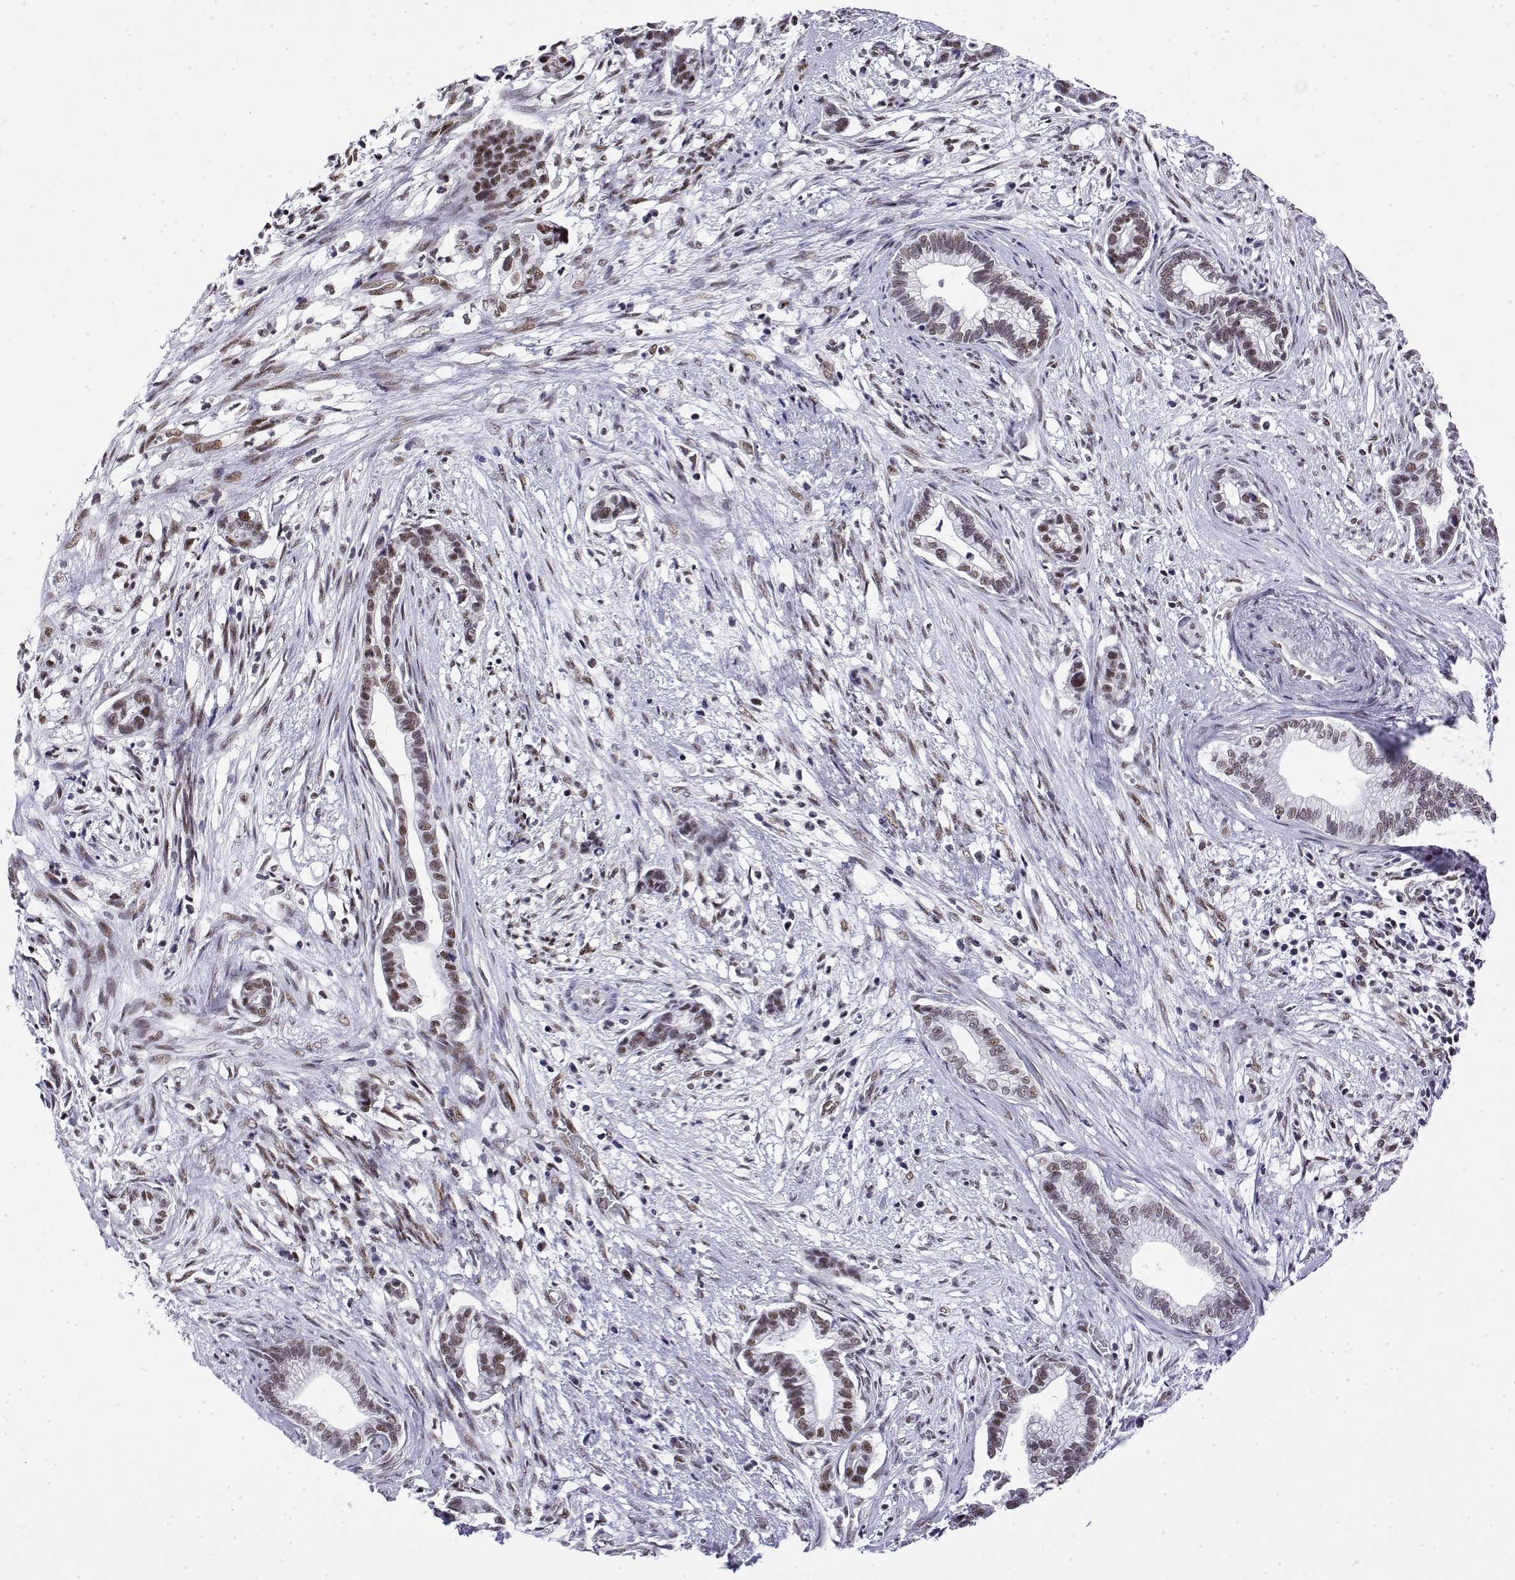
{"staining": {"intensity": "moderate", "quantity": ">75%", "location": "nuclear"}, "tissue": "cervical cancer", "cell_type": "Tumor cells", "image_type": "cancer", "snomed": [{"axis": "morphology", "description": "Adenocarcinoma, NOS"}, {"axis": "topography", "description": "Cervix"}], "caption": "Protein staining shows moderate nuclear positivity in approximately >75% of tumor cells in adenocarcinoma (cervical).", "gene": "POLDIP3", "patient": {"sex": "female", "age": 62}}